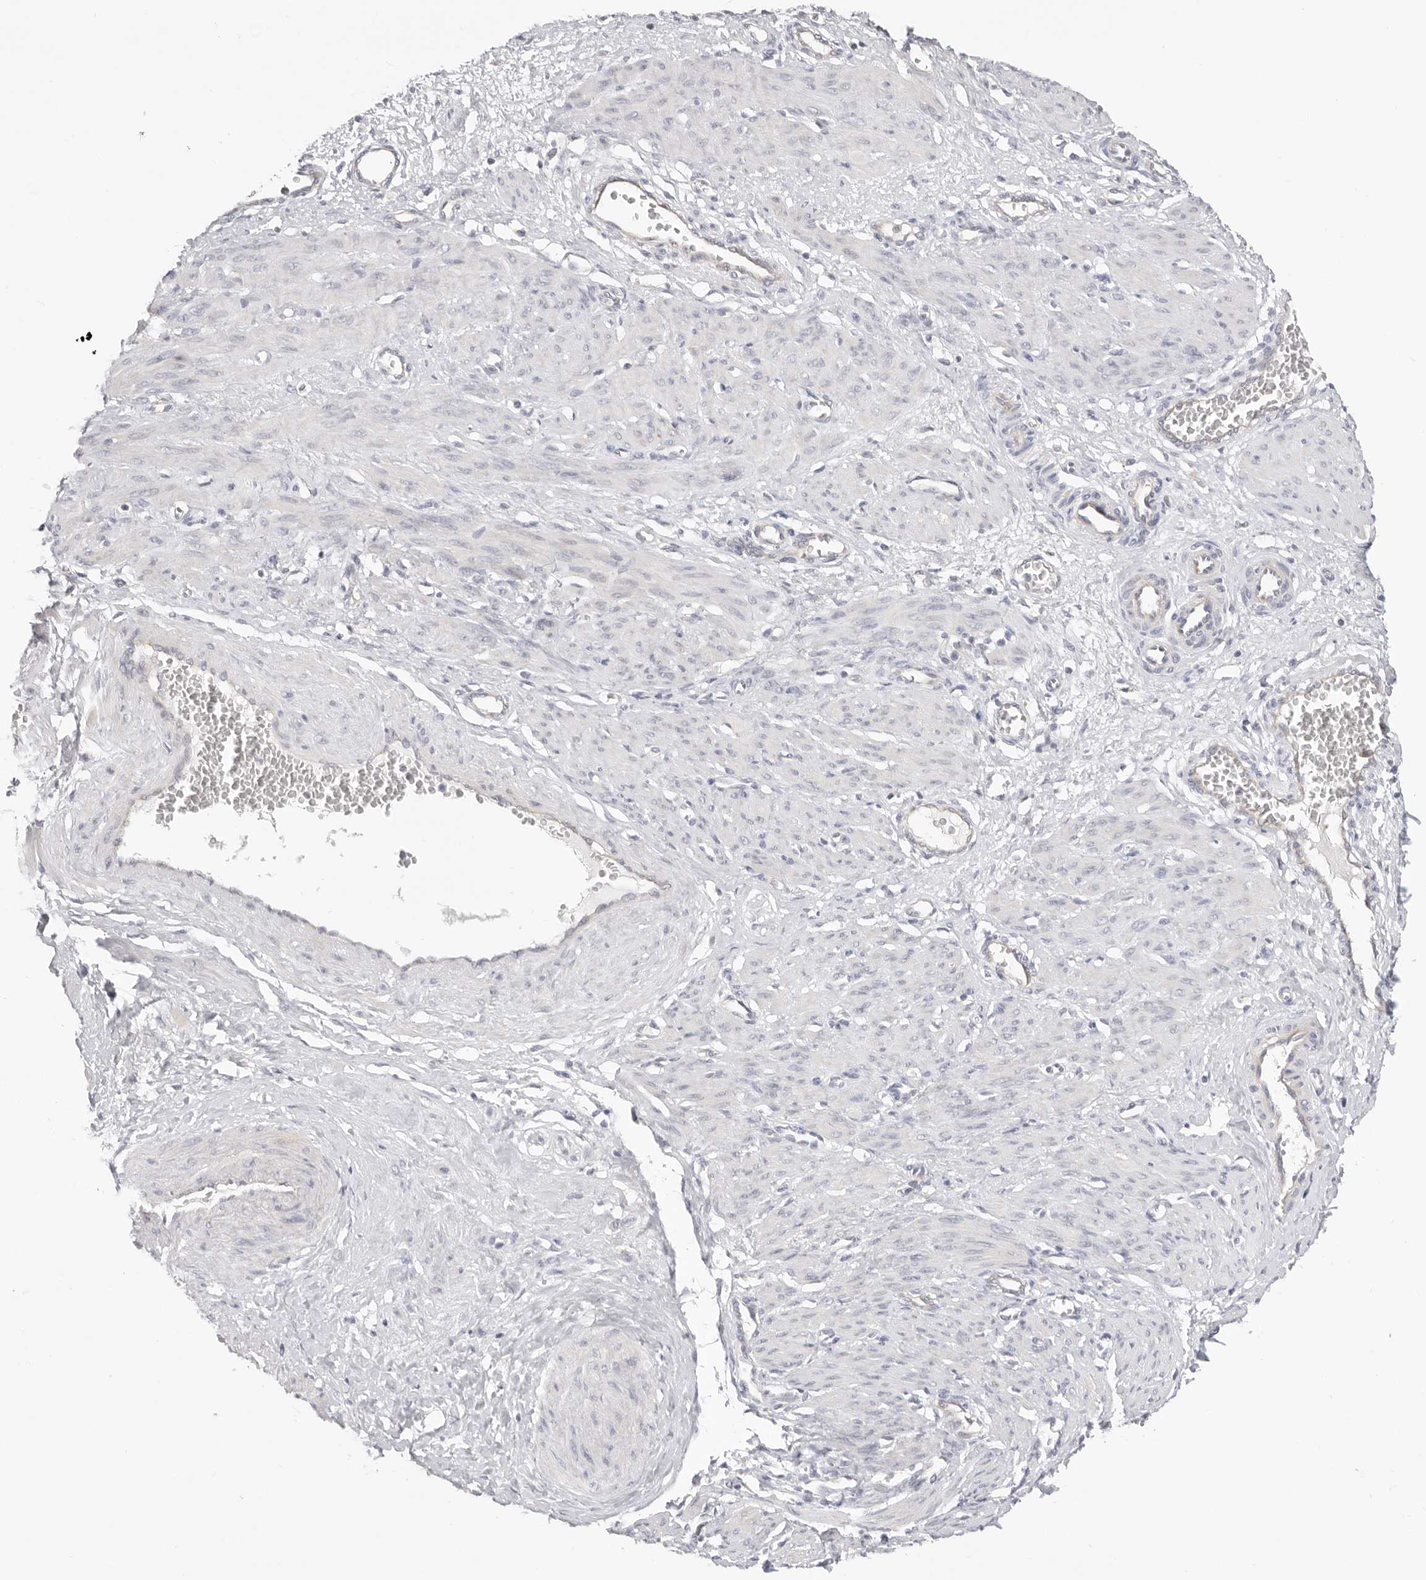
{"staining": {"intensity": "negative", "quantity": "none", "location": "none"}, "tissue": "smooth muscle", "cell_type": "Smooth muscle cells", "image_type": "normal", "snomed": [{"axis": "morphology", "description": "Normal tissue, NOS"}, {"axis": "topography", "description": "Endometrium"}], "caption": "Smooth muscle stained for a protein using immunohistochemistry (IHC) demonstrates no expression smooth muscle cells.", "gene": "USH1C", "patient": {"sex": "female", "age": 33}}